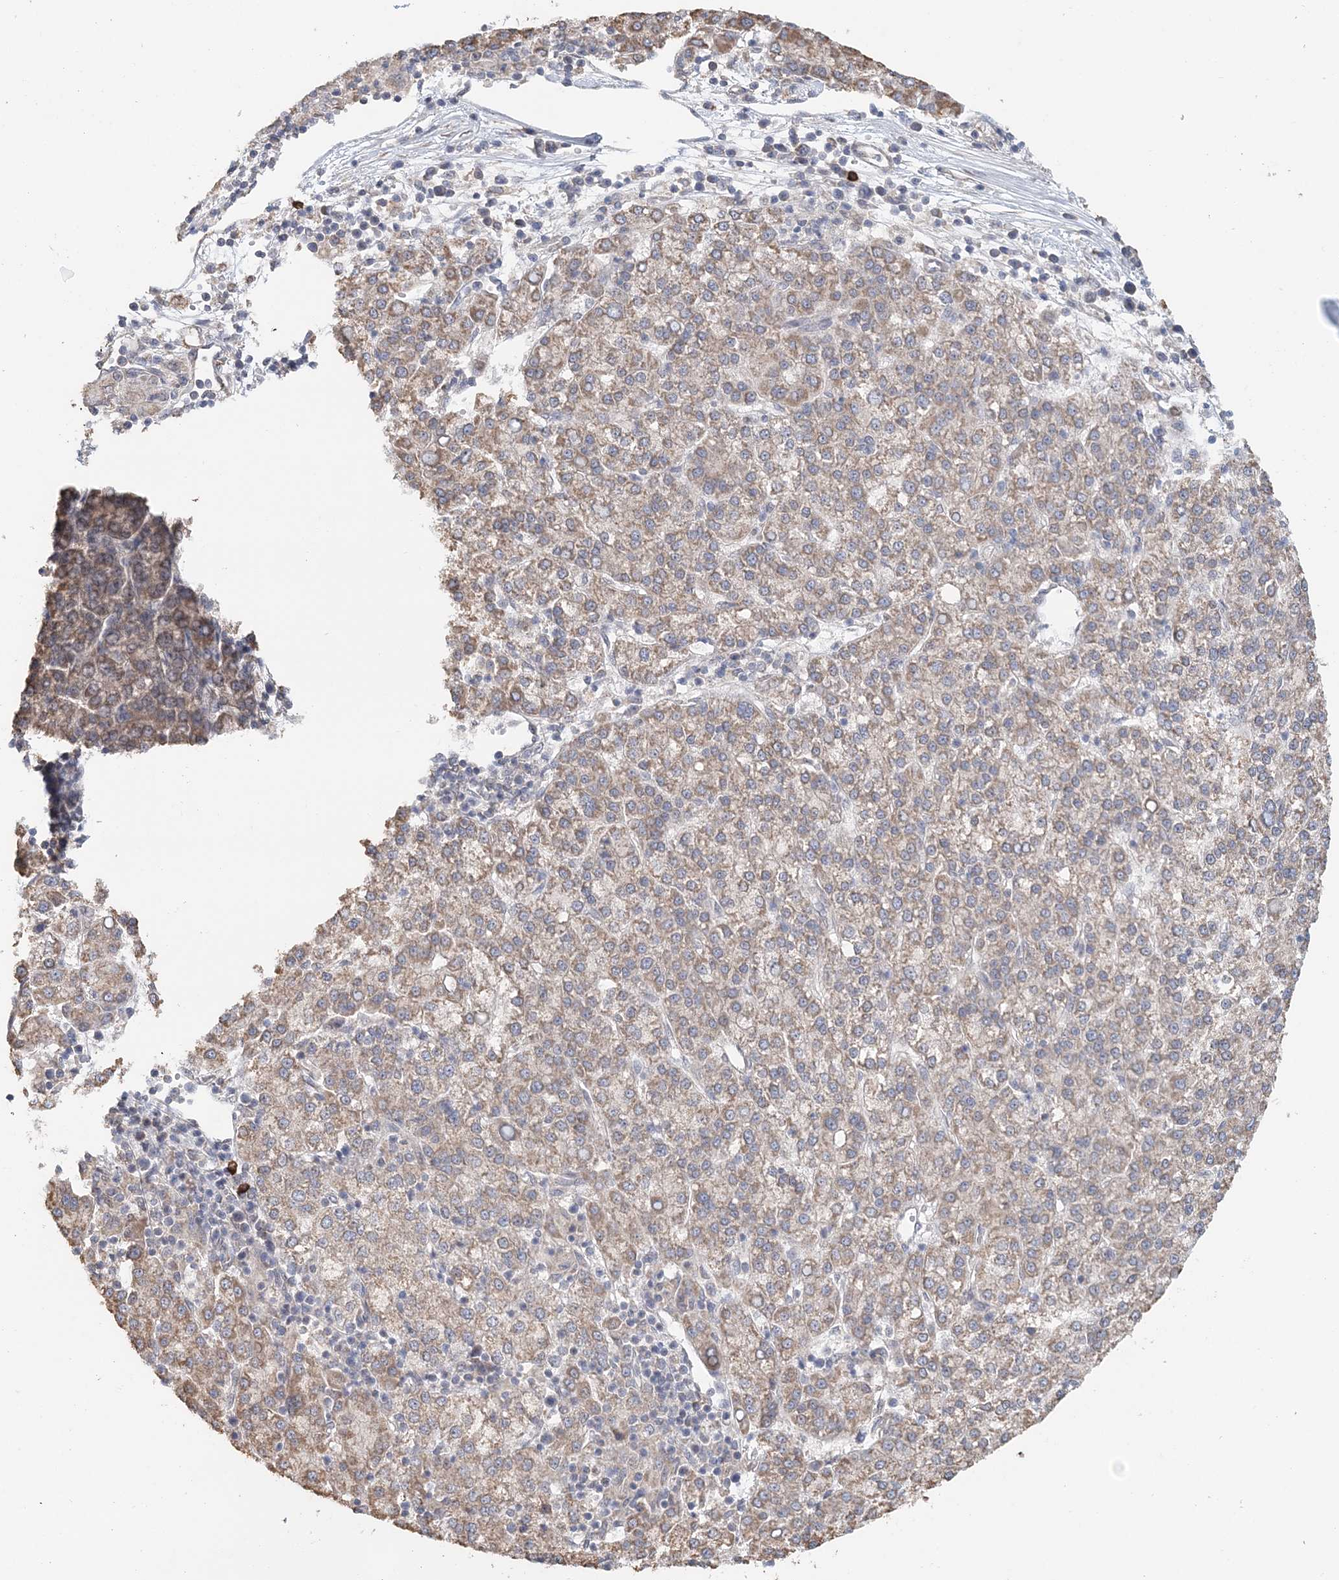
{"staining": {"intensity": "weak", "quantity": ">75%", "location": "cytoplasmic/membranous"}, "tissue": "liver cancer", "cell_type": "Tumor cells", "image_type": "cancer", "snomed": [{"axis": "morphology", "description": "Carcinoma, Hepatocellular, NOS"}, {"axis": "topography", "description": "Liver"}], "caption": "Weak cytoplasmic/membranous protein positivity is identified in approximately >75% of tumor cells in hepatocellular carcinoma (liver).", "gene": "FBXO38", "patient": {"sex": "female", "age": 58}}